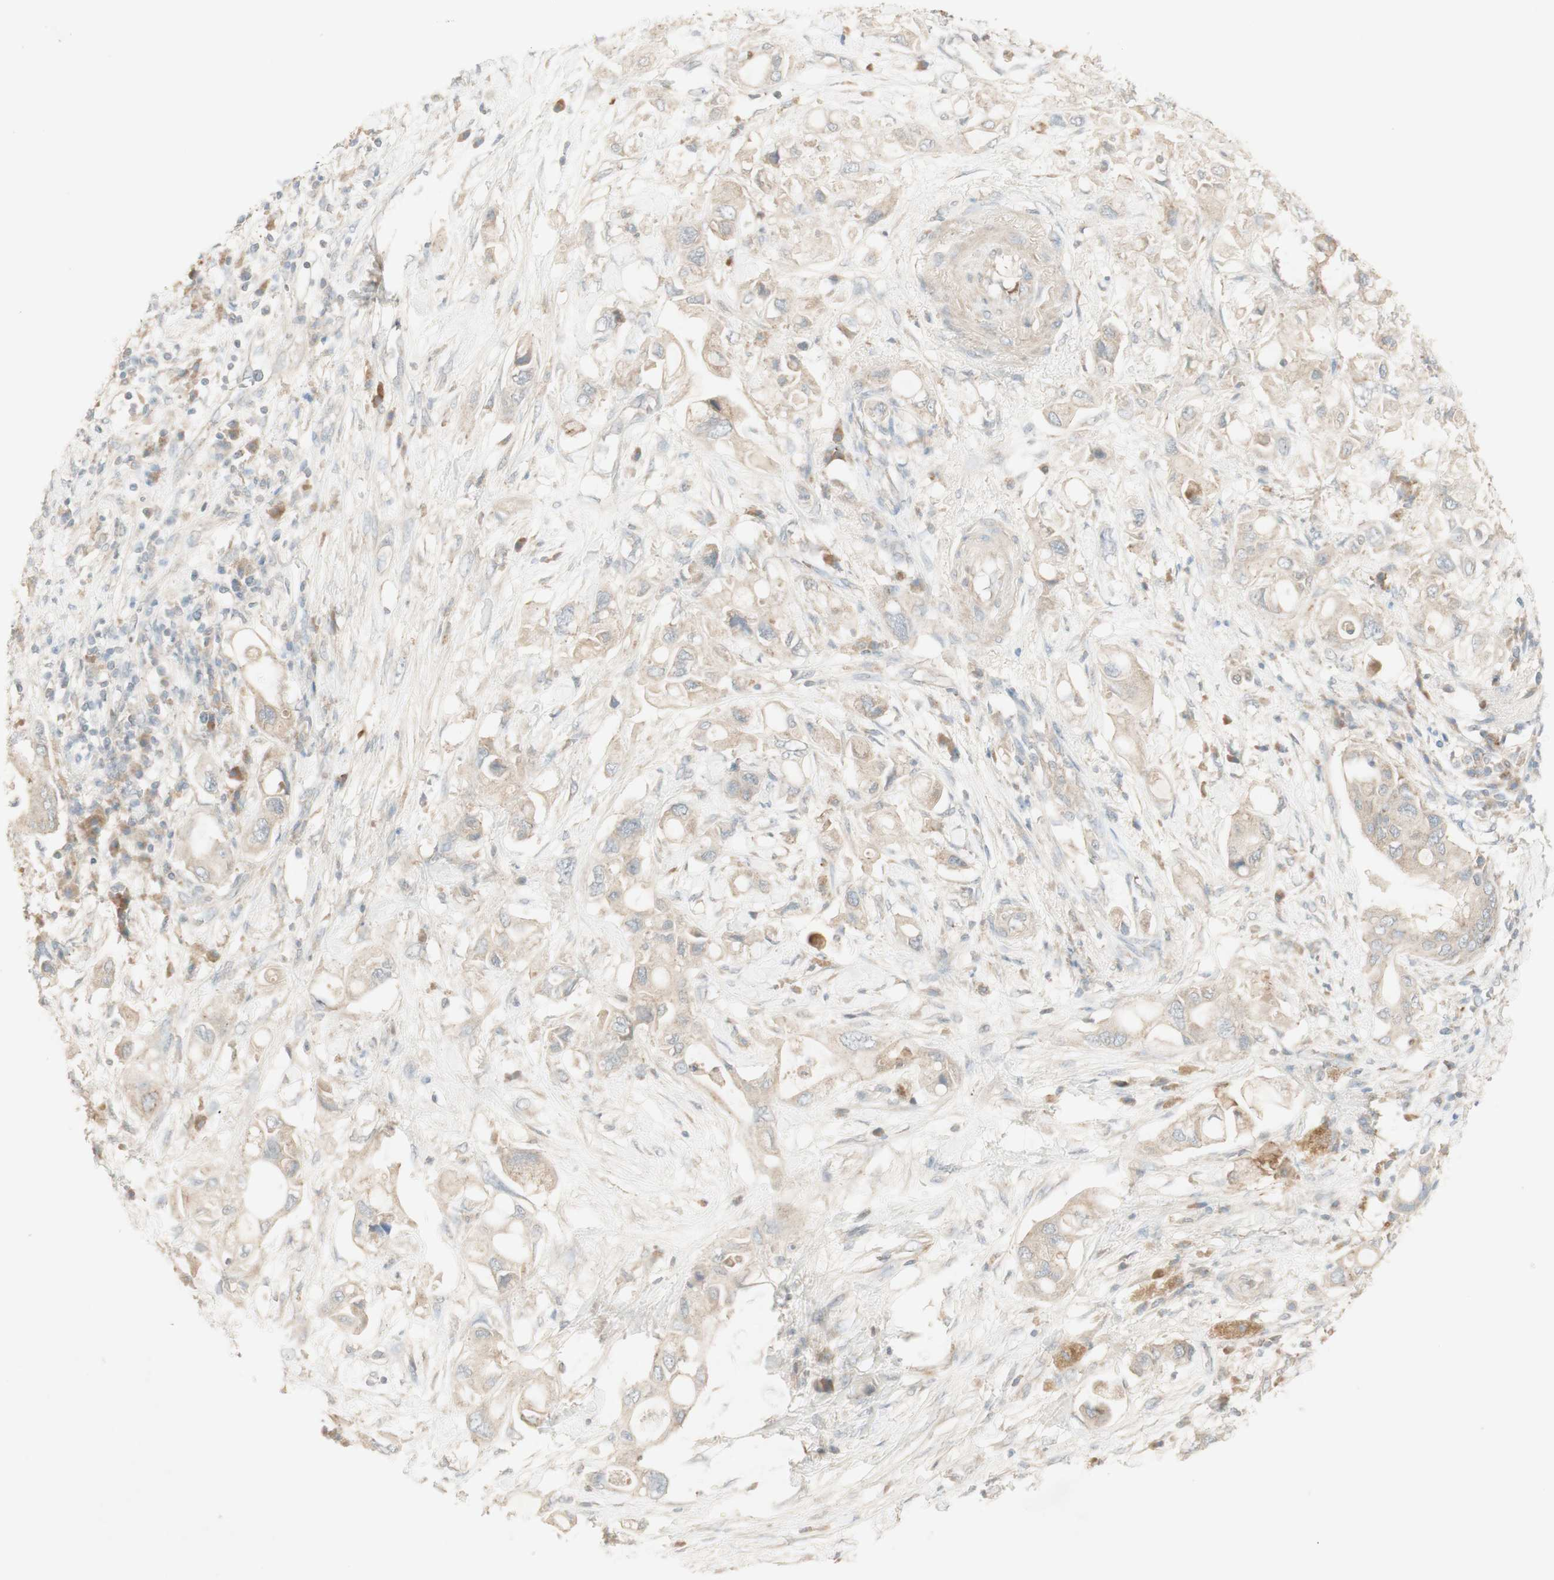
{"staining": {"intensity": "moderate", "quantity": "25%-75%", "location": "cytoplasmic/membranous"}, "tissue": "pancreatic cancer", "cell_type": "Tumor cells", "image_type": "cancer", "snomed": [{"axis": "morphology", "description": "Adenocarcinoma, NOS"}, {"axis": "topography", "description": "Pancreas"}], "caption": "Tumor cells reveal moderate cytoplasmic/membranous expression in about 25%-75% of cells in pancreatic cancer.", "gene": "PTGER4", "patient": {"sex": "female", "age": 56}}